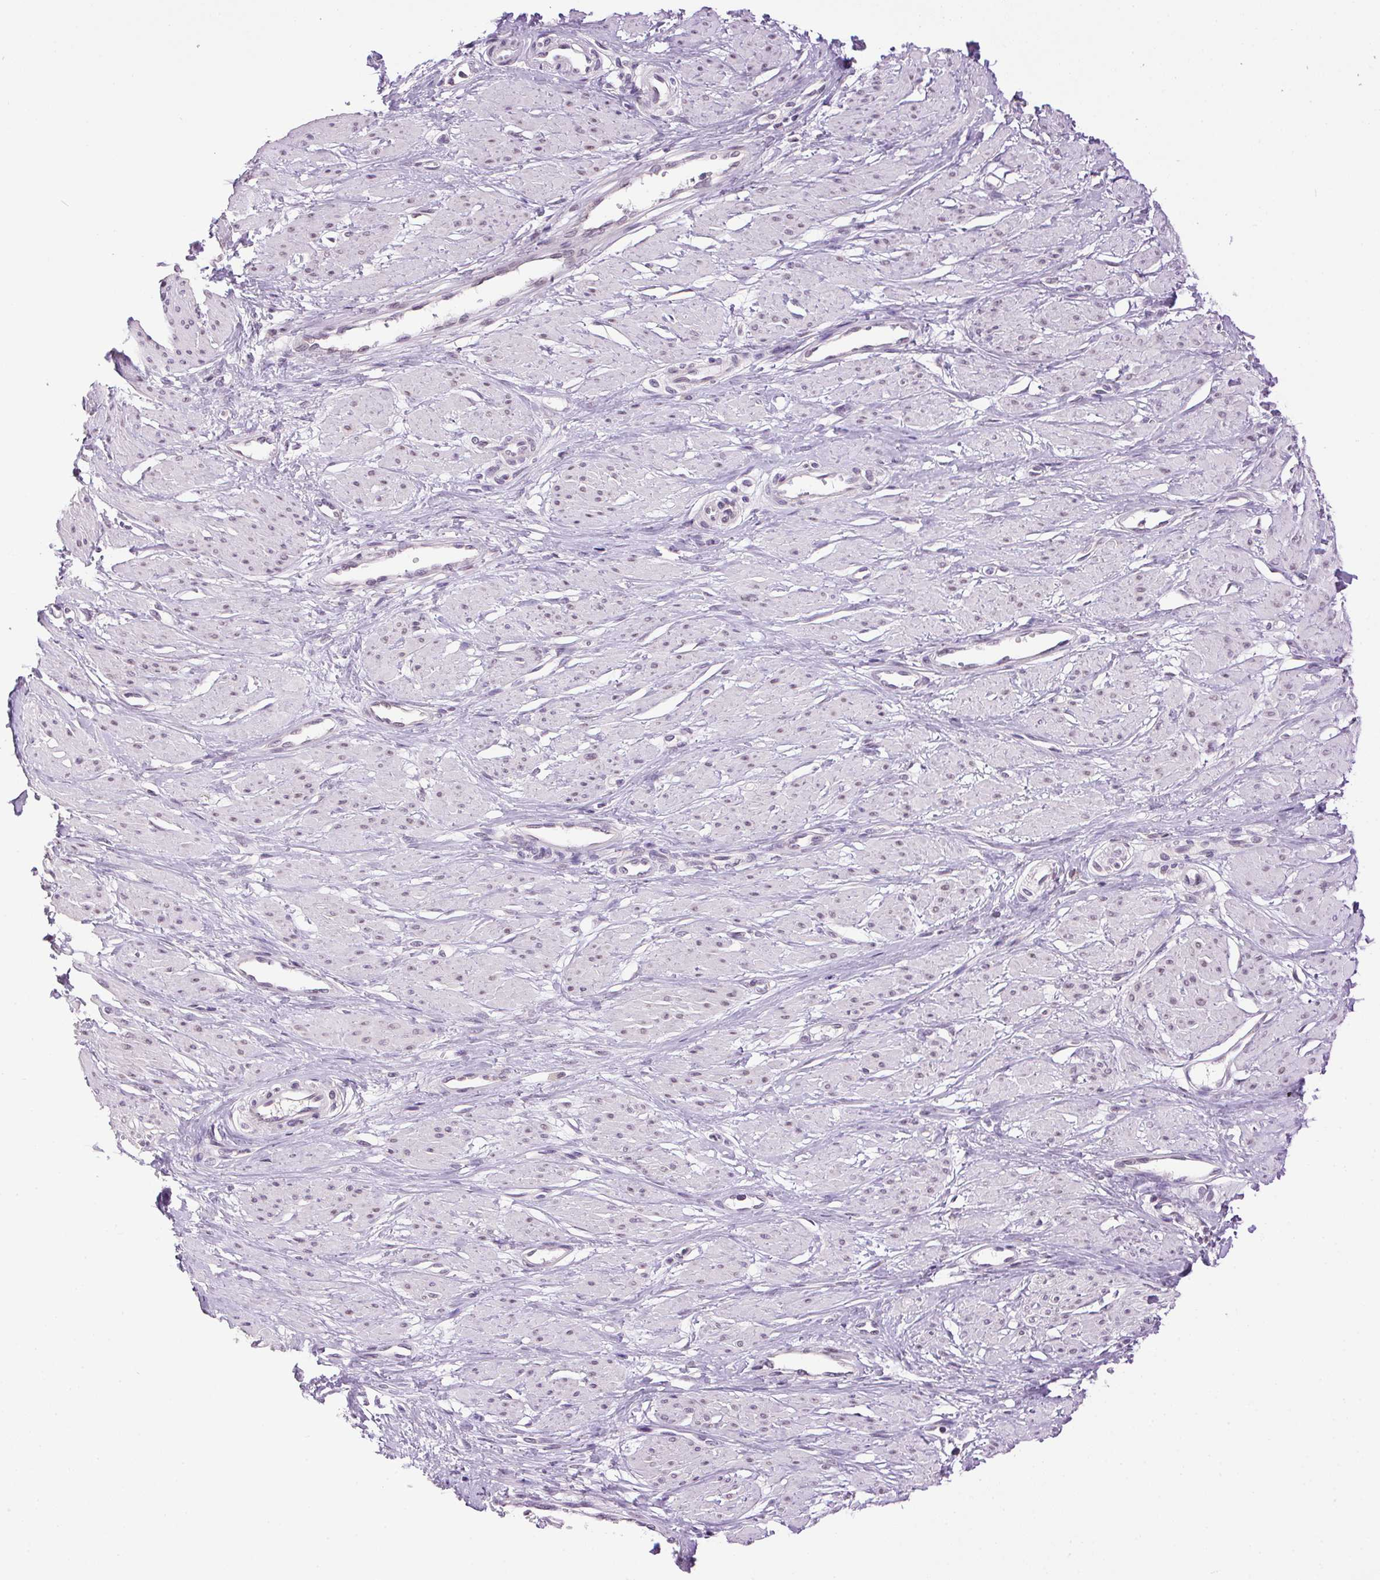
{"staining": {"intensity": "weak", "quantity": "<25%", "location": "nuclear"}, "tissue": "smooth muscle", "cell_type": "Smooth muscle cells", "image_type": "normal", "snomed": [{"axis": "morphology", "description": "Normal tissue, NOS"}, {"axis": "topography", "description": "Smooth muscle"}, {"axis": "topography", "description": "Uterus"}], "caption": "This is a image of IHC staining of normal smooth muscle, which shows no positivity in smooth muscle cells.", "gene": "SMIM13", "patient": {"sex": "female", "age": 39}}